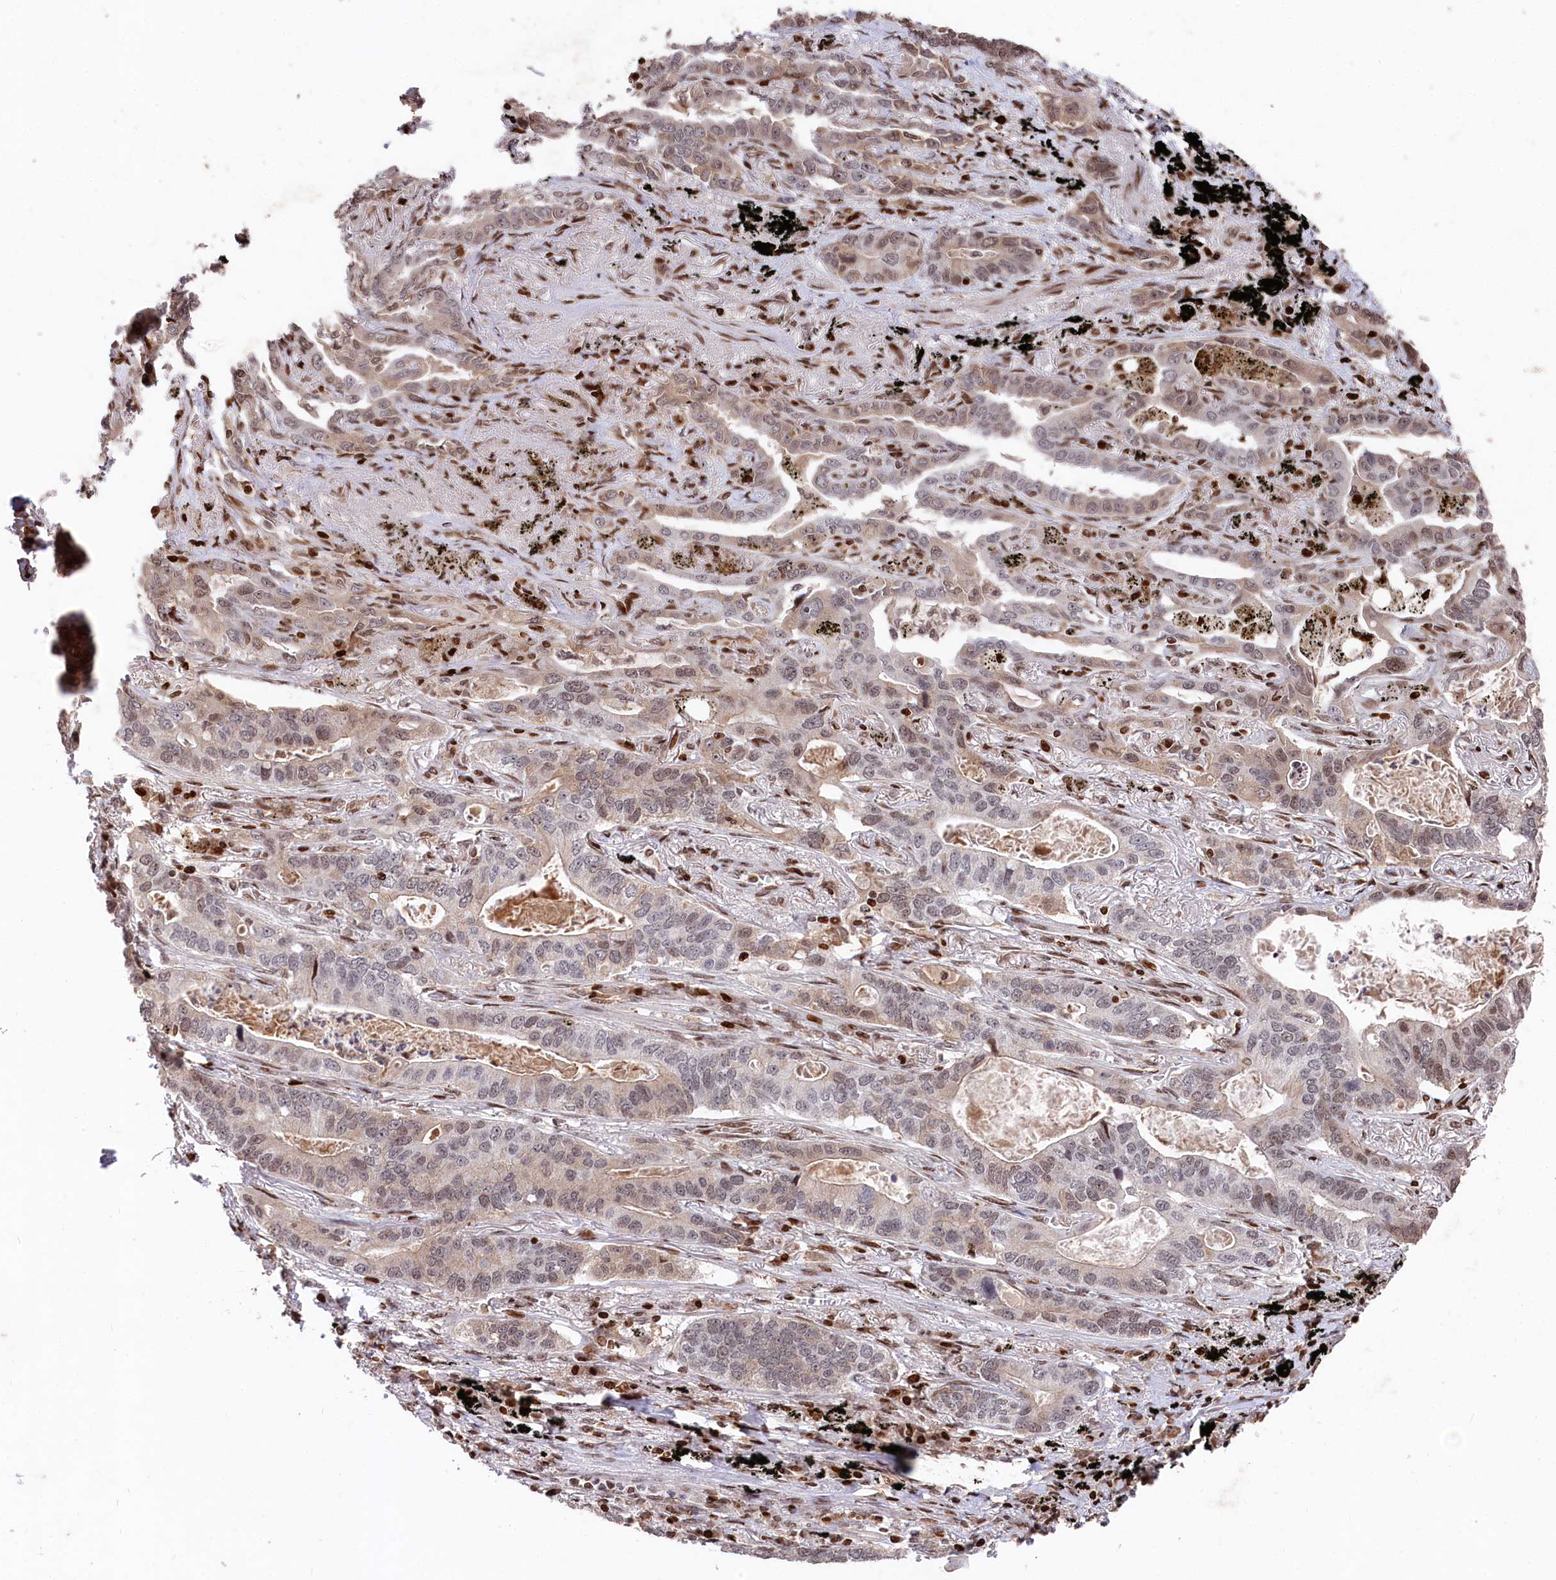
{"staining": {"intensity": "weak", "quantity": "<25%", "location": "cytoplasmic/membranous,nuclear"}, "tissue": "lung cancer", "cell_type": "Tumor cells", "image_type": "cancer", "snomed": [{"axis": "morphology", "description": "Adenocarcinoma, NOS"}, {"axis": "topography", "description": "Lung"}], "caption": "Immunohistochemical staining of human adenocarcinoma (lung) demonstrates no significant staining in tumor cells.", "gene": "MCF2L2", "patient": {"sex": "male", "age": 67}}